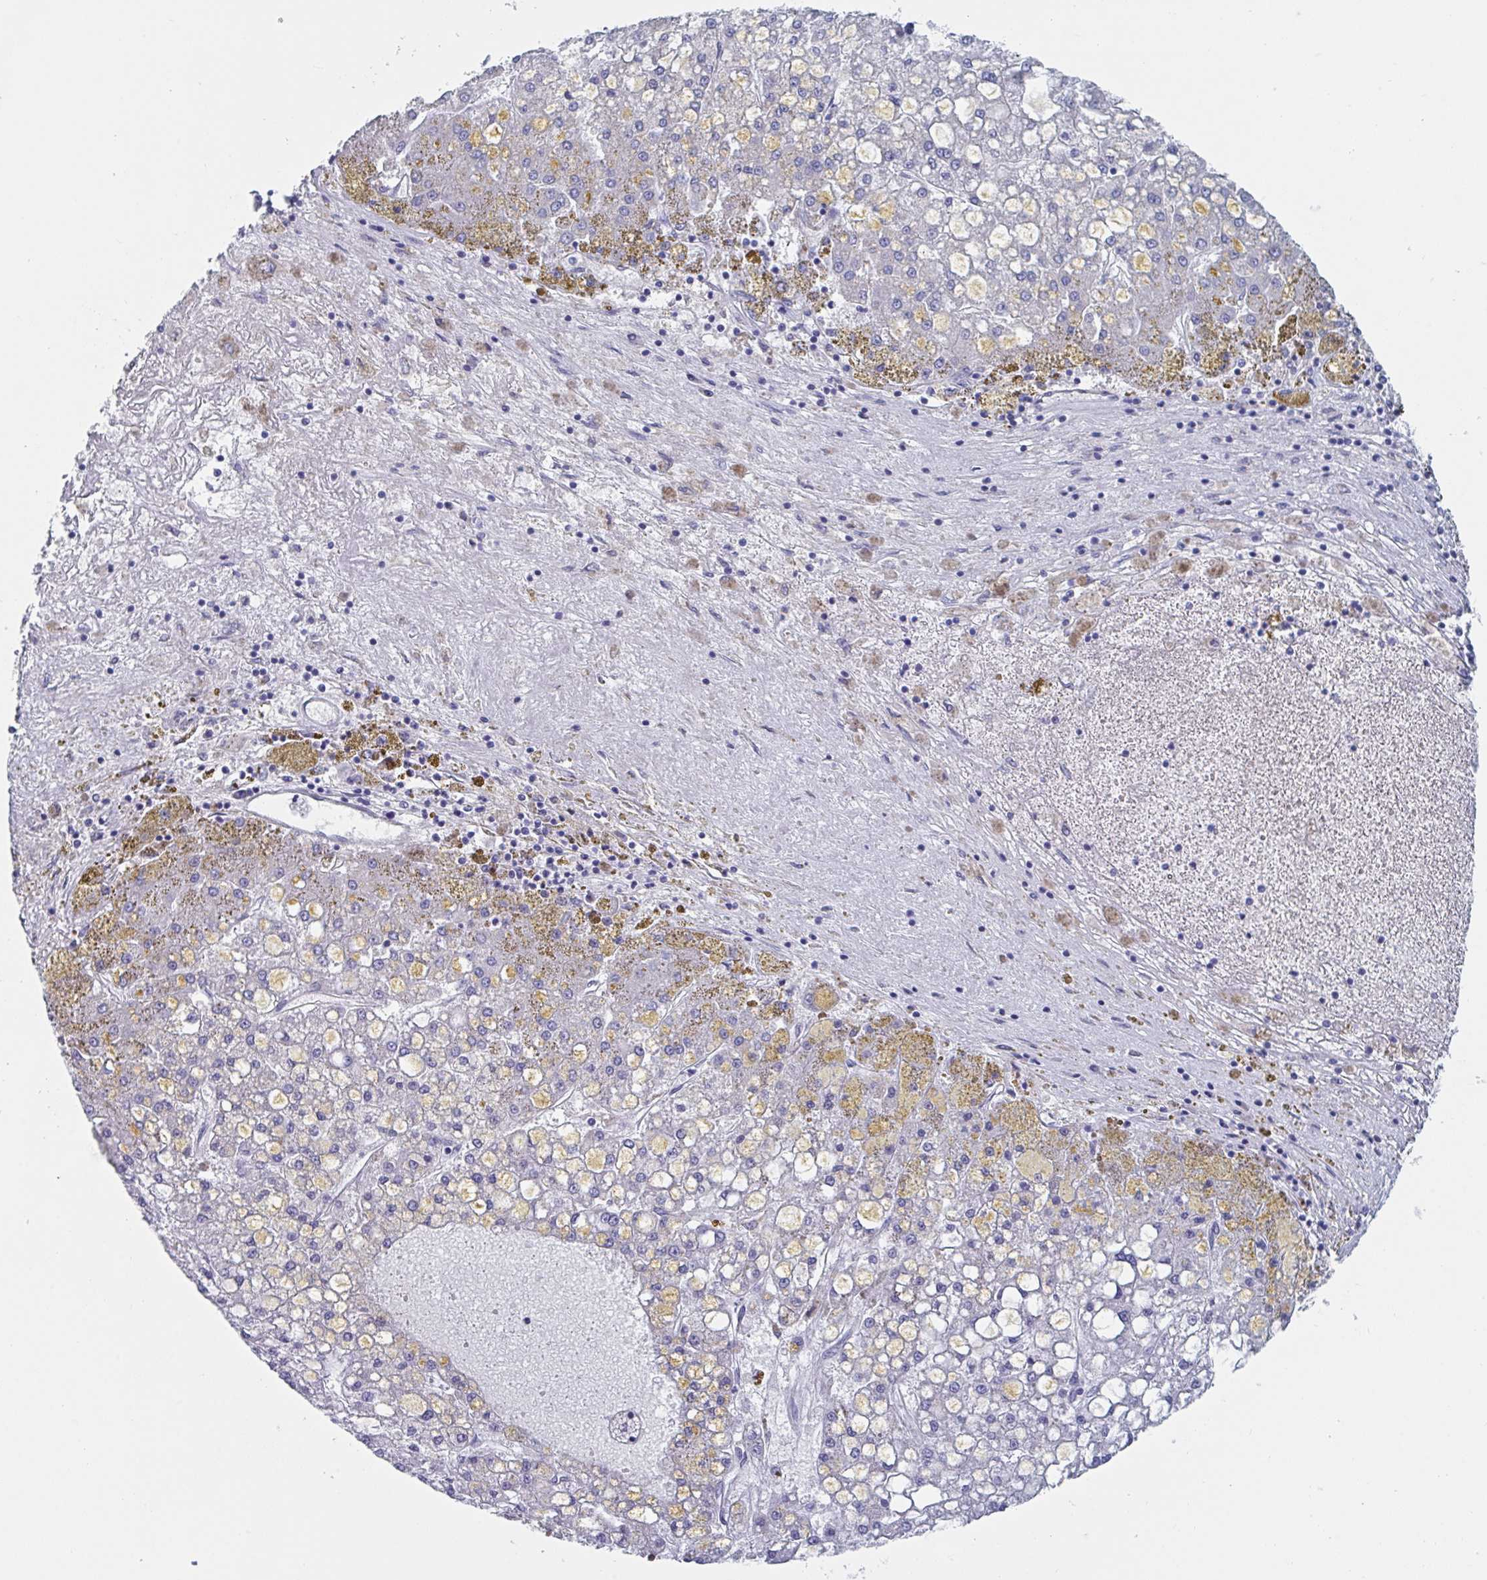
{"staining": {"intensity": "negative", "quantity": "none", "location": "none"}, "tissue": "liver cancer", "cell_type": "Tumor cells", "image_type": "cancer", "snomed": [{"axis": "morphology", "description": "Carcinoma, Hepatocellular, NOS"}, {"axis": "topography", "description": "Liver"}], "caption": "IHC image of neoplastic tissue: hepatocellular carcinoma (liver) stained with DAB (3,3'-diaminobenzidine) demonstrates no significant protein expression in tumor cells.", "gene": "DPEP3", "patient": {"sex": "male", "age": 67}}